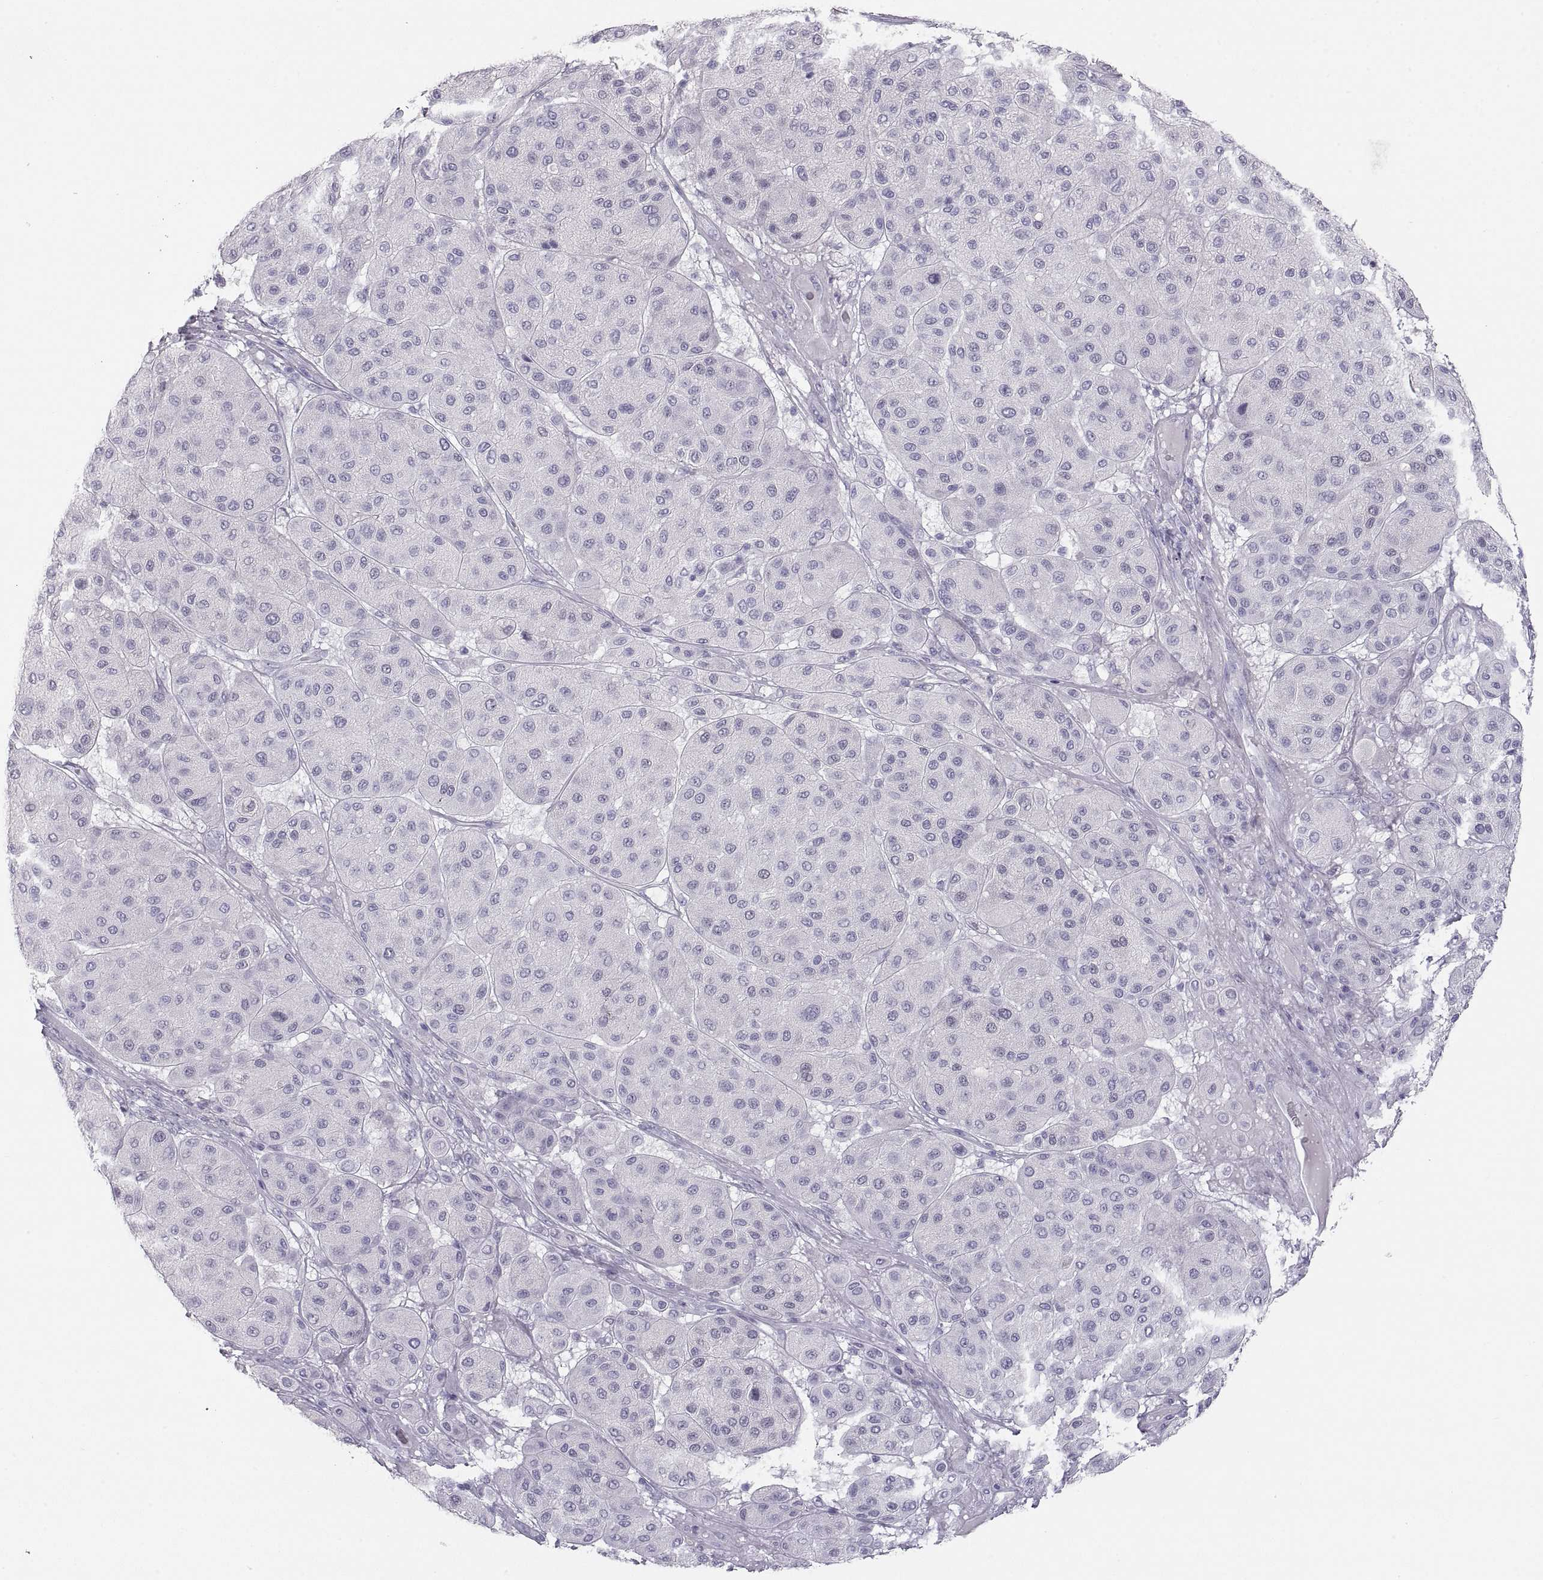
{"staining": {"intensity": "negative", "quantity": "none", "location": "none"}, "tissue": "melanoma", "cell_type": "Tumor cells", "image_type": "cancer", "snomed": [{"axis": "morphology", "description": "Malignant melanoma, Metastatic site"}, {"axis": "topography", "description": "Smooth muscle"}], "caption": "IHC photomicrograph of human melanoma stained for a protein (brown), which exhibits no staining in tumor cells.", "gene": "SEMG1", "patient": {"sex": "male", "age": 41}}